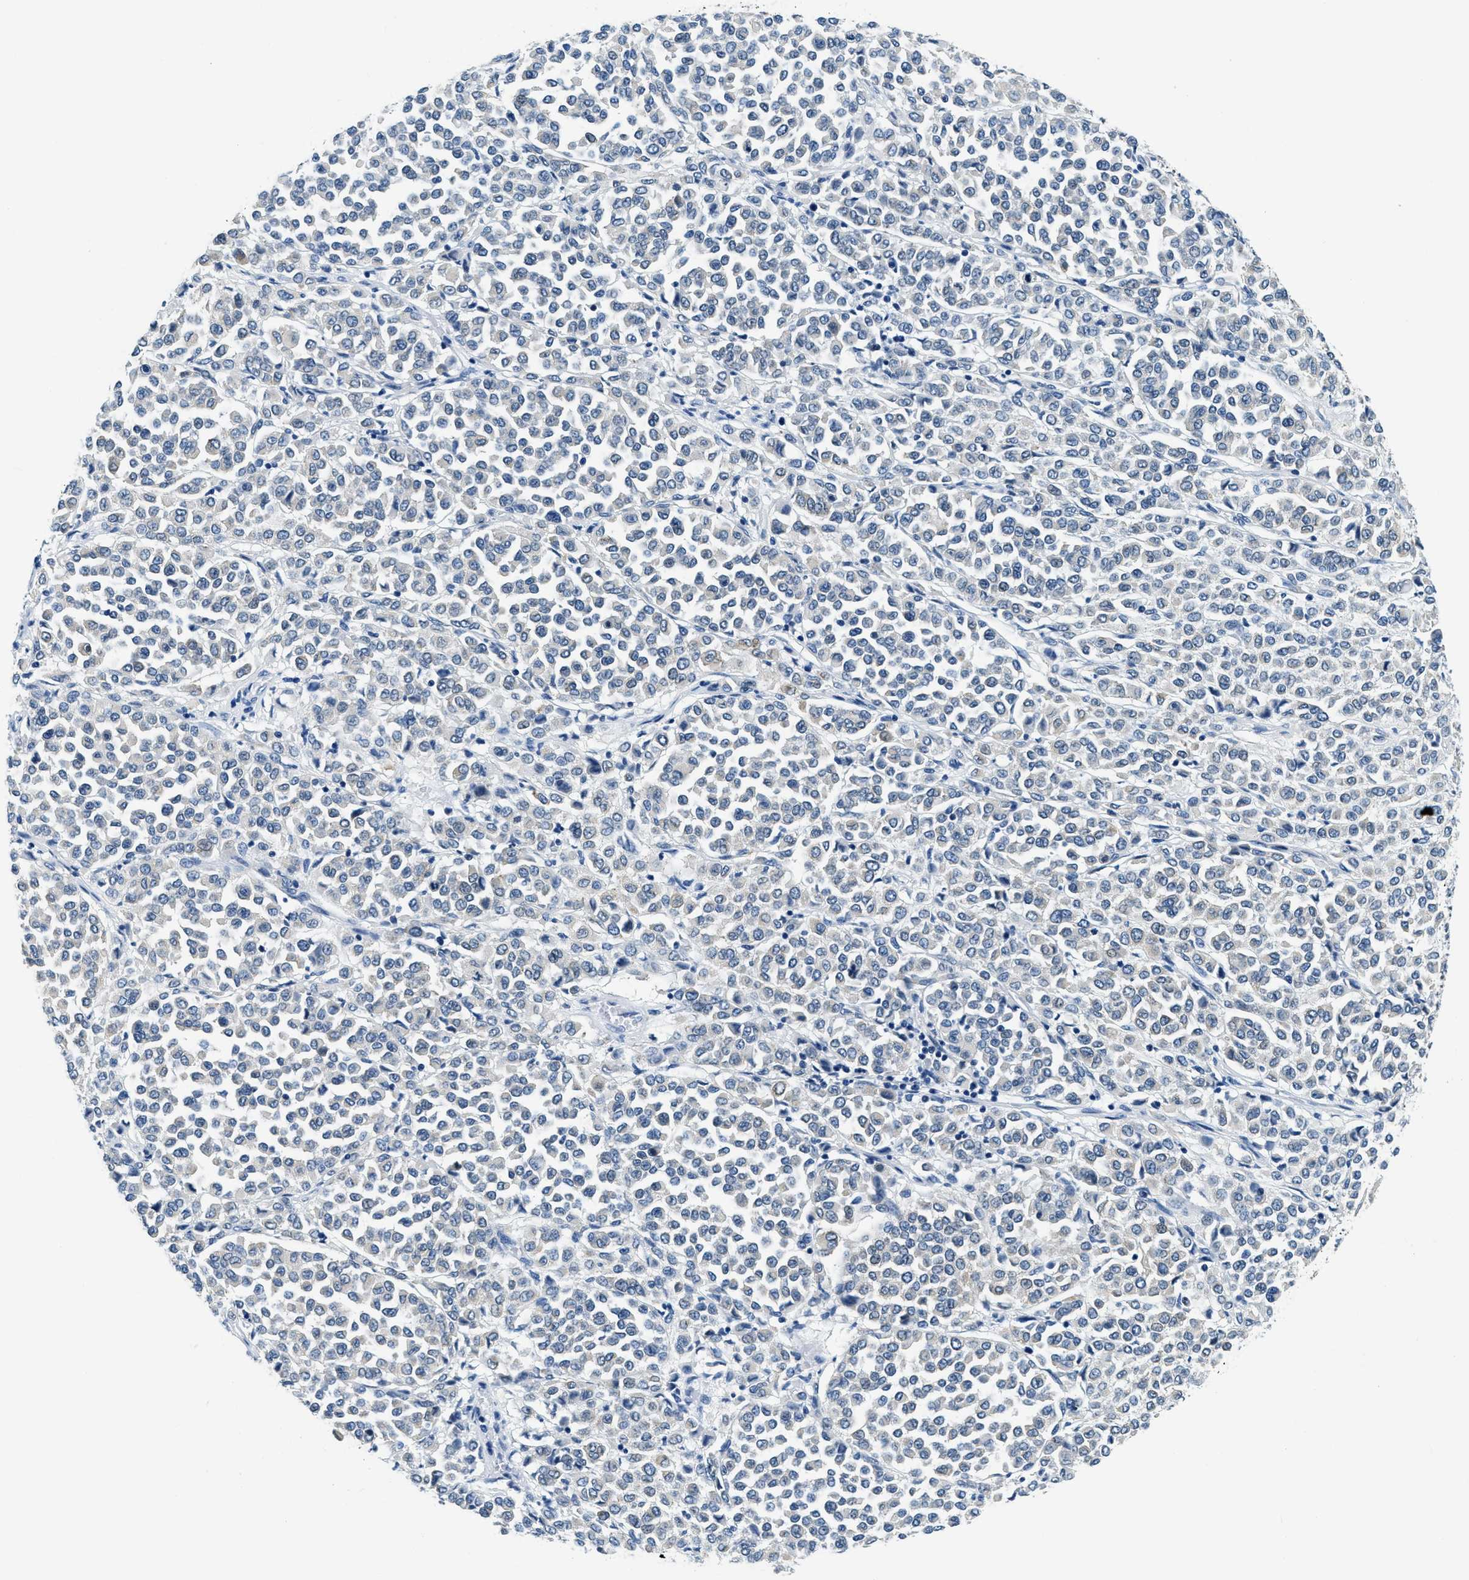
{"staining": {"intensity": "negative", "quantity": "none", "location": "none"}, "tissue": "melanoma", "cell_type": "Tumor cells", "image_type": "cancer", "snomed": [{"axis": "morphology", "description": "Malignant melanoma, Metastatic site"}, {"axis": "topography", "description": "Pancreas"}], "caption": "The photomicrograph shows no staining of tumor cells in malignant melanoma (metastatic site).", "gene": "UBAC2", "patient": {"sex": "female", "age": 30}}